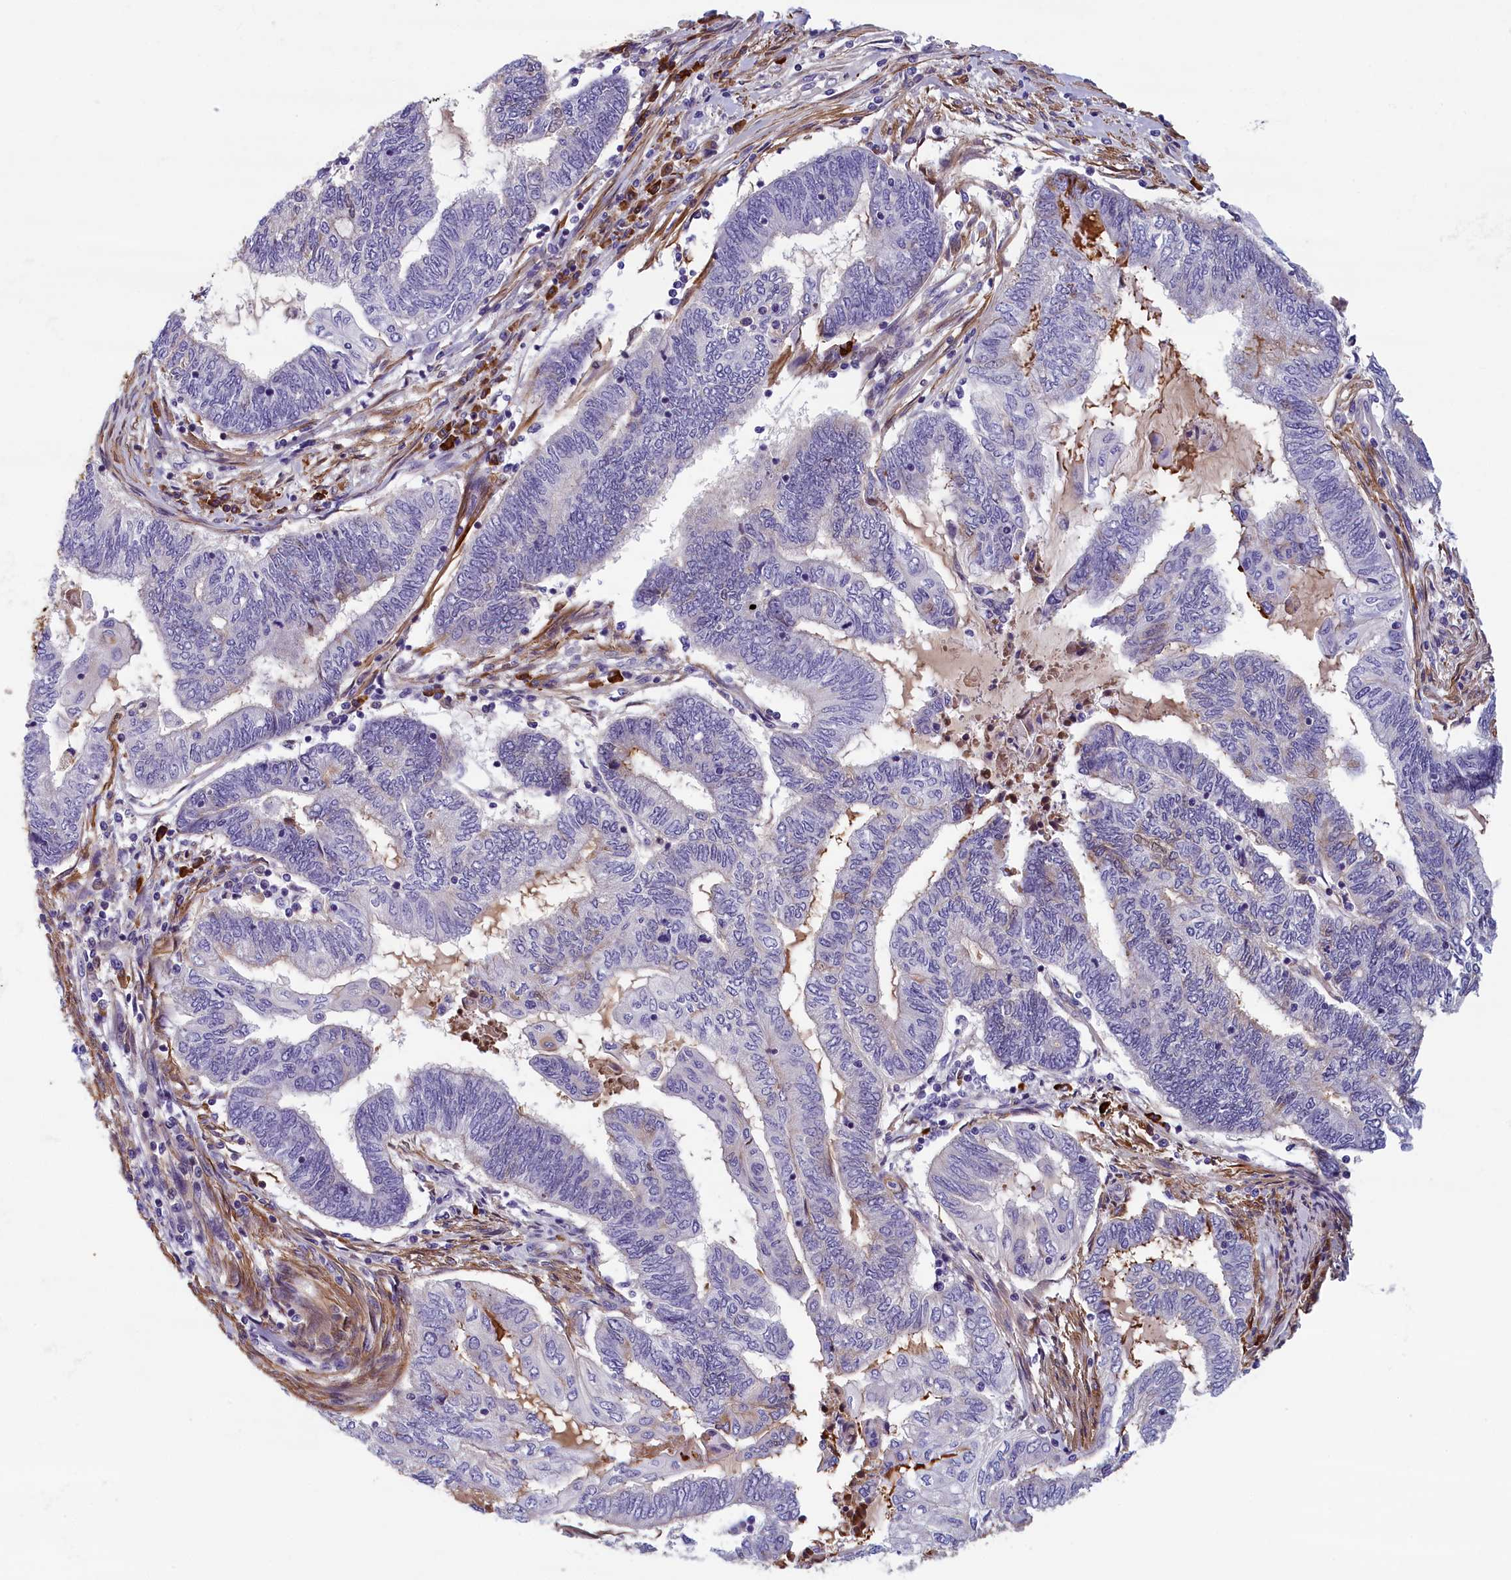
{"staining": {"intensity": "negative", "quantity": "none", "location": "none"}, "tissue": "endometrial cancer", "cell_type": "Tumor cells", "image_type": "cancer", "snomed": [{"axis": "morphology", "description": "Adenocarcinoma, NOS"}, {"axis": "topography", "description": "Uterus"}, {"axis": "topography", "description": "Endometrium"}], "caption": "There is no significant positivity in tumor cells of adenocarcinoma (endometrial). (DAB IHC with hematoxylin counter stain).", "gene": "BCL2L13", "patient": {"sex": "female", "age": 70}}